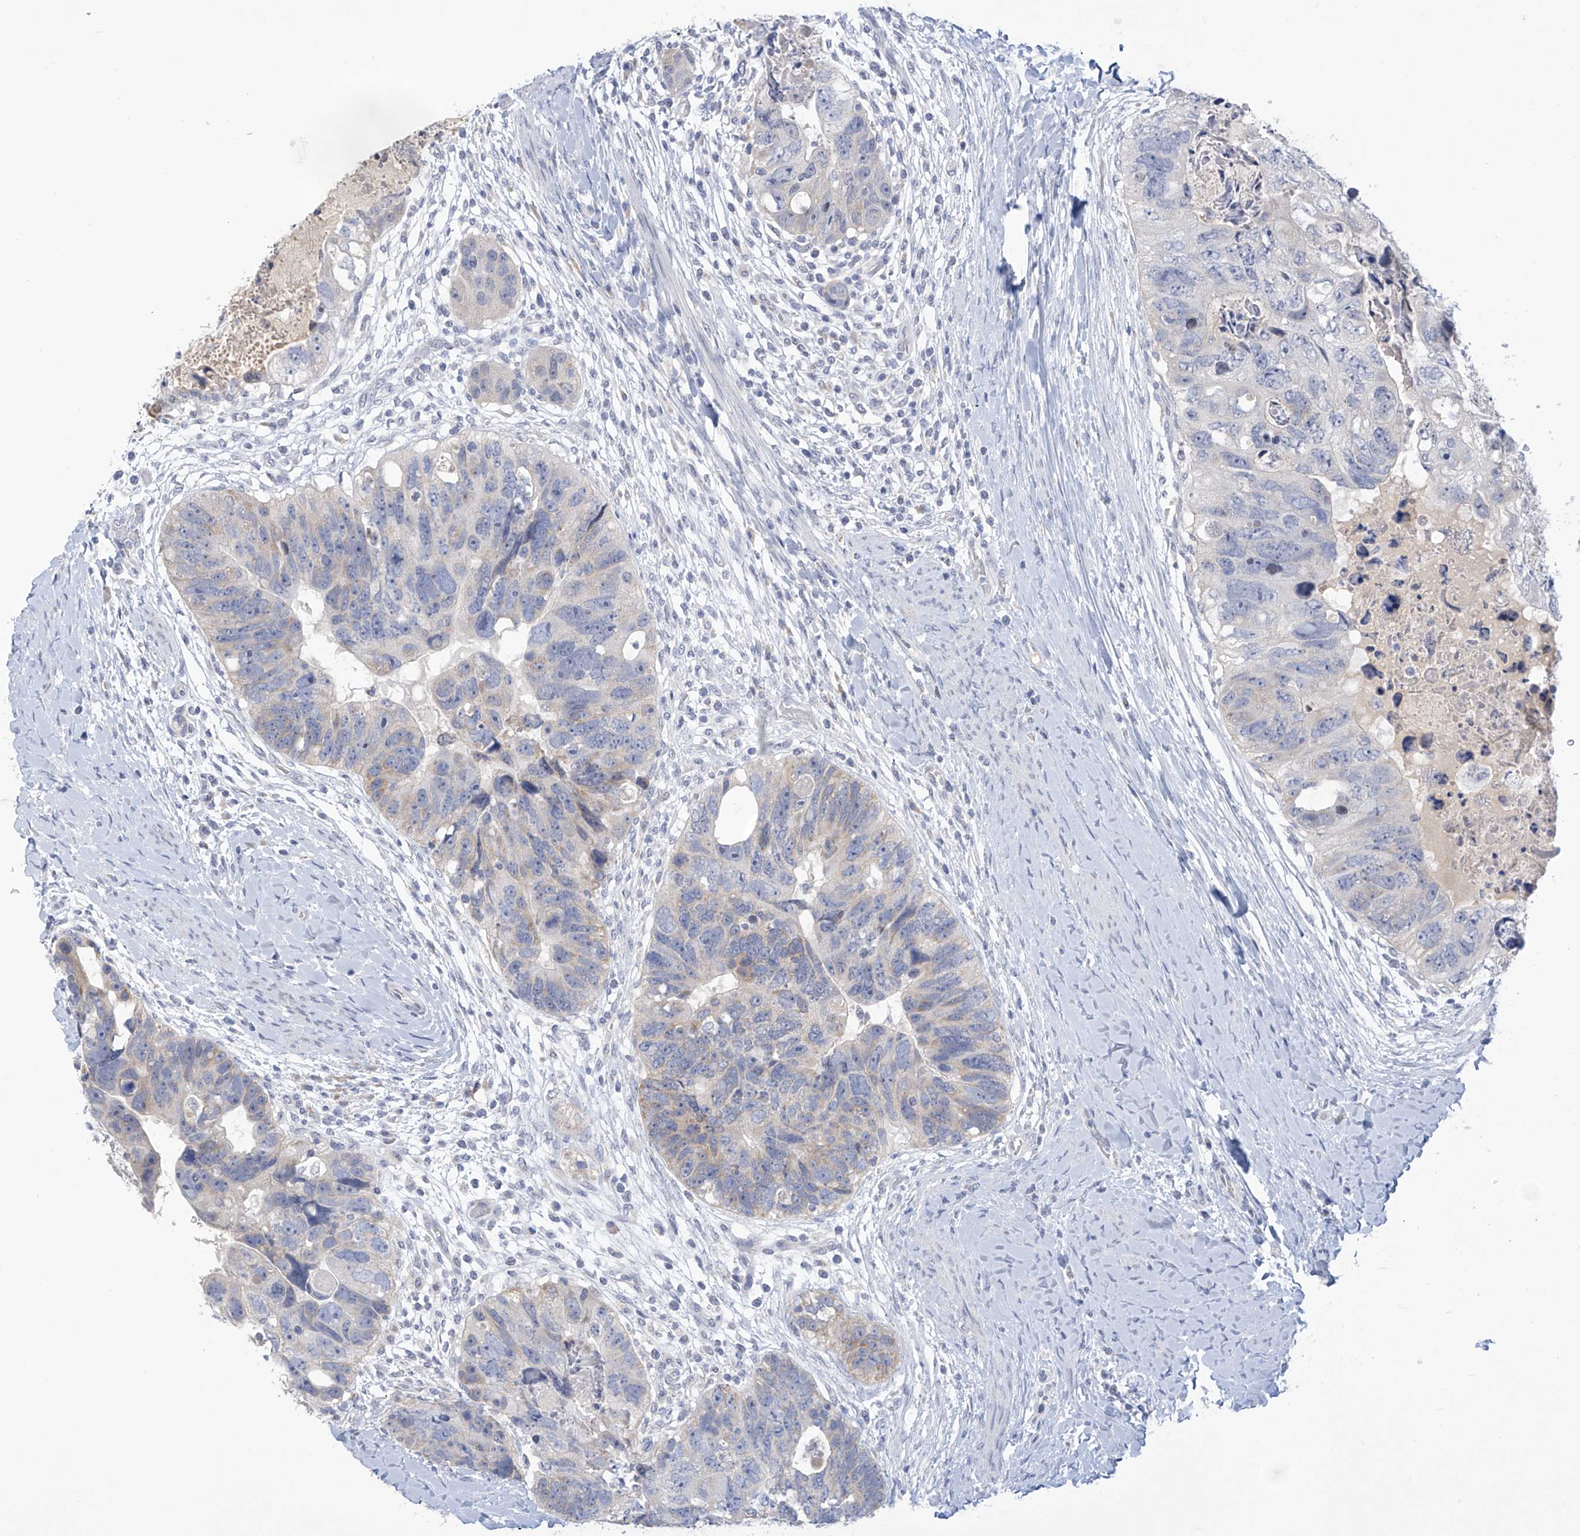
{"staining": {"intensity": "negative", "quantity": "none", "location": "none"}, "tissue": "colorectal cancer", "cell_type": "Tumor cells", "image_type": "cancer", "snomed": [{"axis": "morphology", "description": "Adenocarcinoma, NOS"}, {"axis": "topography", "description": "Rectum"}], "caption": "Tumor cells show no significant staining in colorectal adenocarcinoma. The staining was performed using DAB (3,3'-diaminobenzidine) to visualize the protein expression in brown, while the nuclei were stained in blue with hematoxylin (Magnification: 20x).", "gene": "IBA57", "patient": {"sex": "male", "age": 59}}